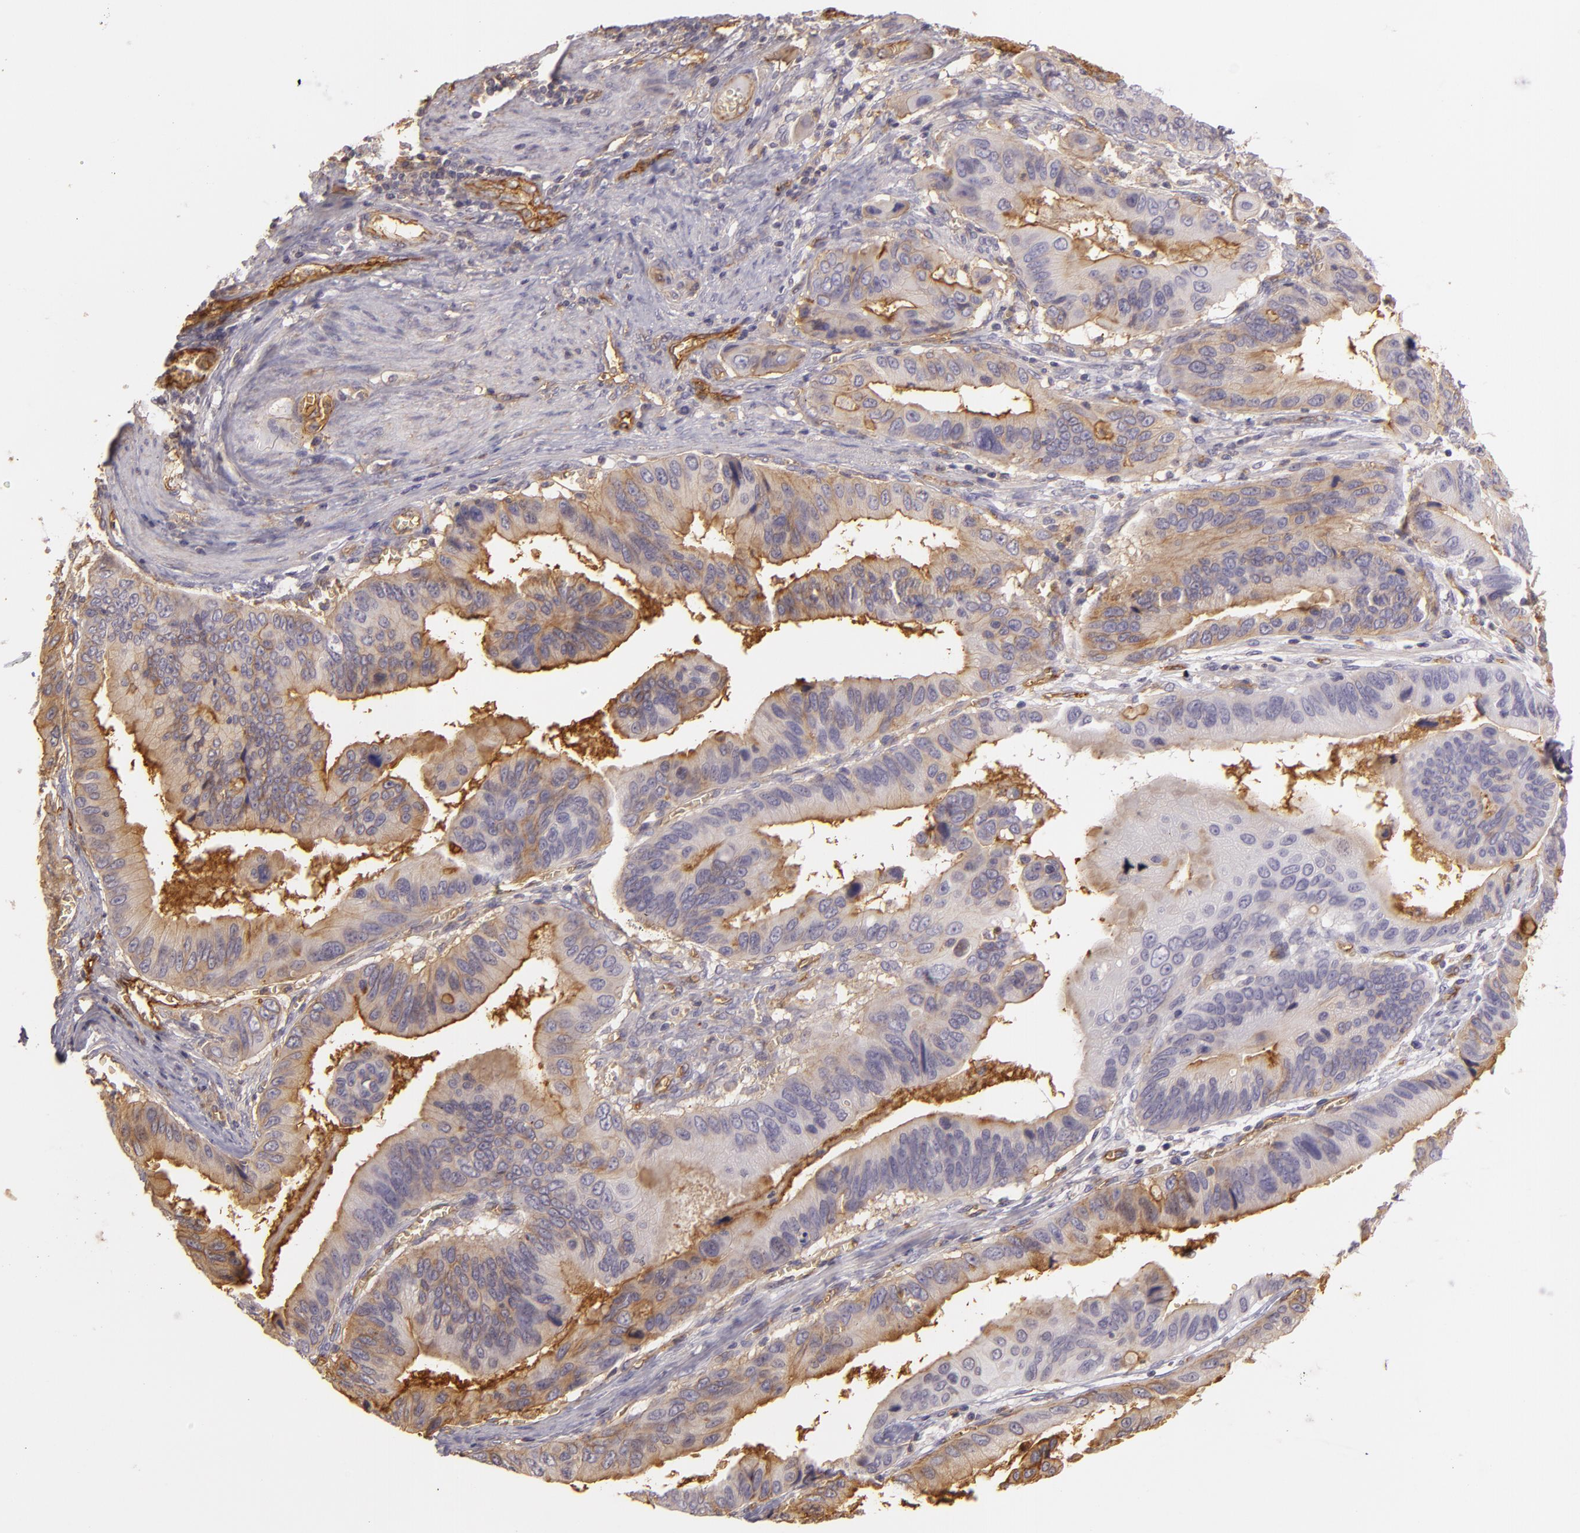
{"staining": {"intensity": "moderate", "quantity": "<25%", "location": "cytoplasmic/membranous"}, "tissue": "stomach cancer", "cell_type": "Tumor cells", "image_type": "cancer", "snomed": [{"axis": "morphology", "description": "Adenocarcinoma, NOS"}, {"axis": "topography", "description": "Stomach, upper"}], "caption": "A low amount of moderate cytoplasmic/membranous positivity is seen in approximately <25% of tumor cells in adenocarcinoma (stomach) tissue.", "gene": "CD59", "patient": {"sex": "male", "age": 80}}